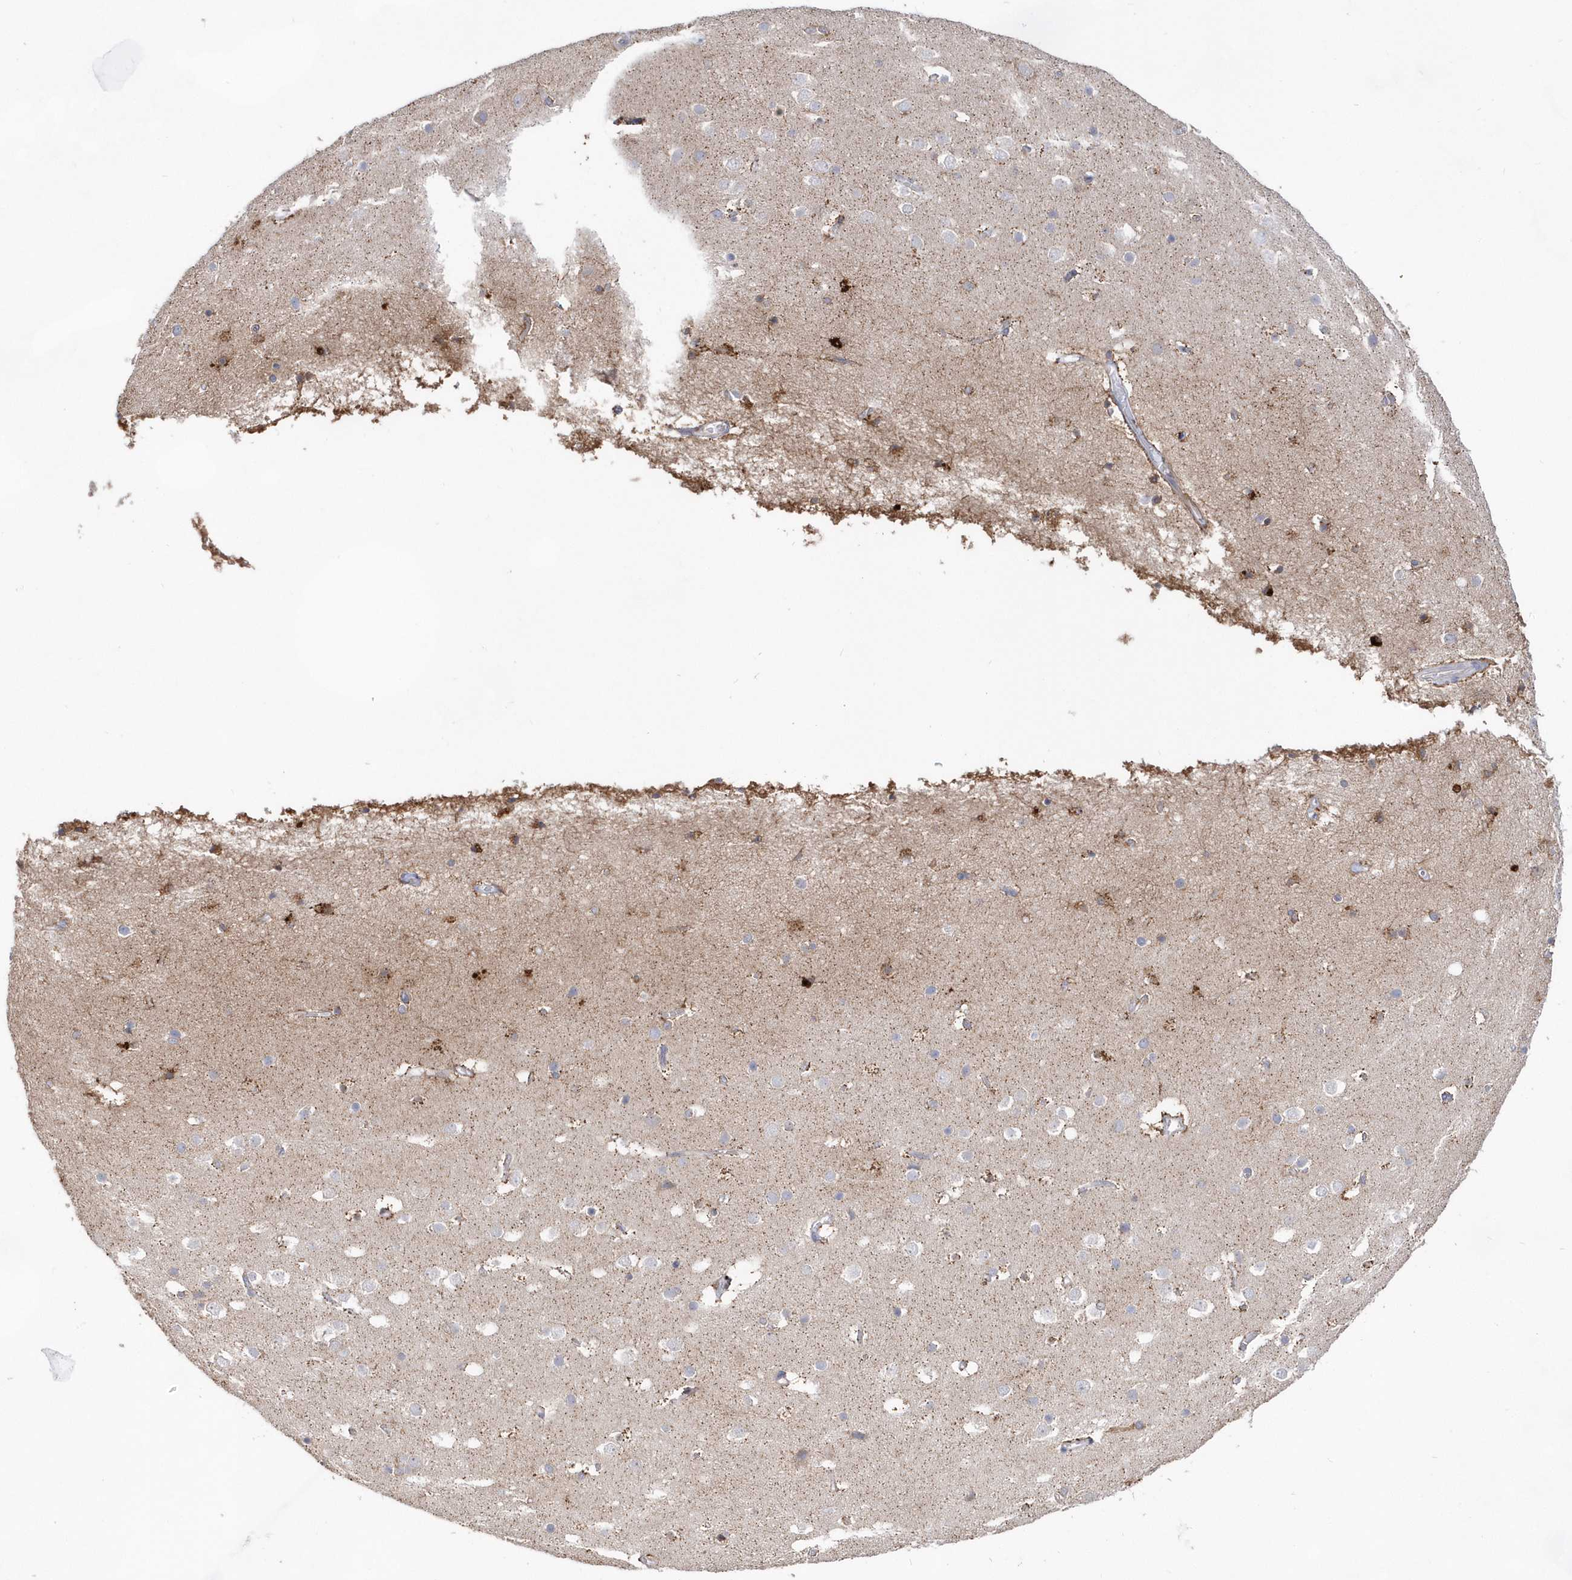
{"staining": {"intensity": "moderate", "quantity": "<25%", "location": "cytoplasmic/membranous"}, "tissue": "cerebral cortex", "cell_type": "Endothelial cells", "image_type": "normal", "snomed": [{"axis": "morphology", "description": "Normal tissue, NOS"}, {"axis": "topography", "description": "Cerebral cortex"}], "caption": "An immunohistochemistry histopathology image of unremarkable tissue is shown. Protein staining in brown shows moderate cytoplasmic/membranous positivity in cerebral cortex within endothelial cells.", "gene": "BDH2", "patient": {"sex": "male", "age": 54}}